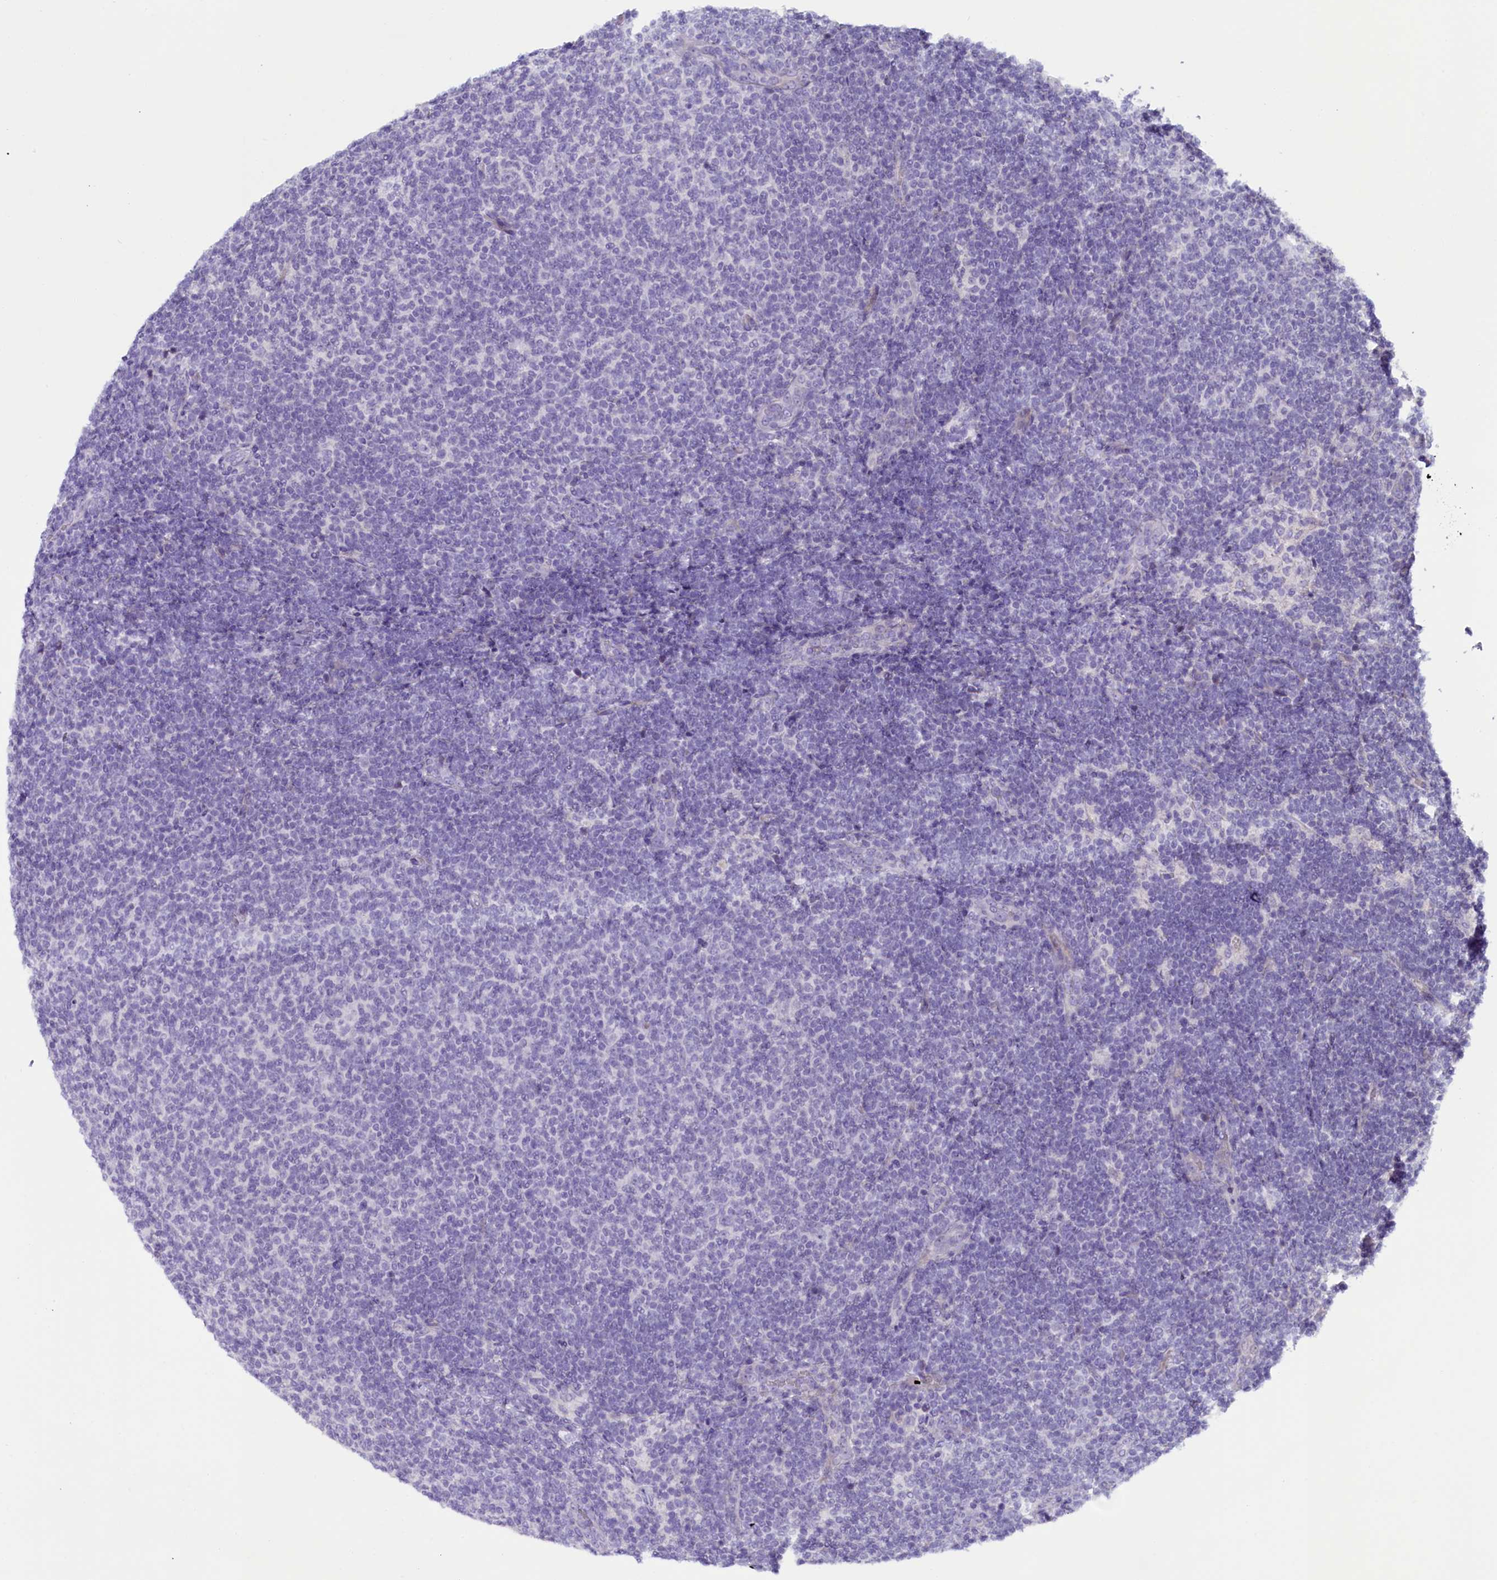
{"staining": {"intensity": "negative", "quantity": "none", "location": "none"}, "tissue": "lymphoma", "cell_type": "Tumor cells", "image_type": "cancer", "snomed": [{"axis": "morphology", "description": "Malignant lymphoma, non-Hodgkin's type, Low grade"}, {"axis": "topography", "description": "Lymph node"}], "caption": "Tumor cells show no significant staining in low-grade malignant lymphoma, non-Hodgkin's type.", "gene": "RTTN", "patient": {"sex": "male", "age": 66}}